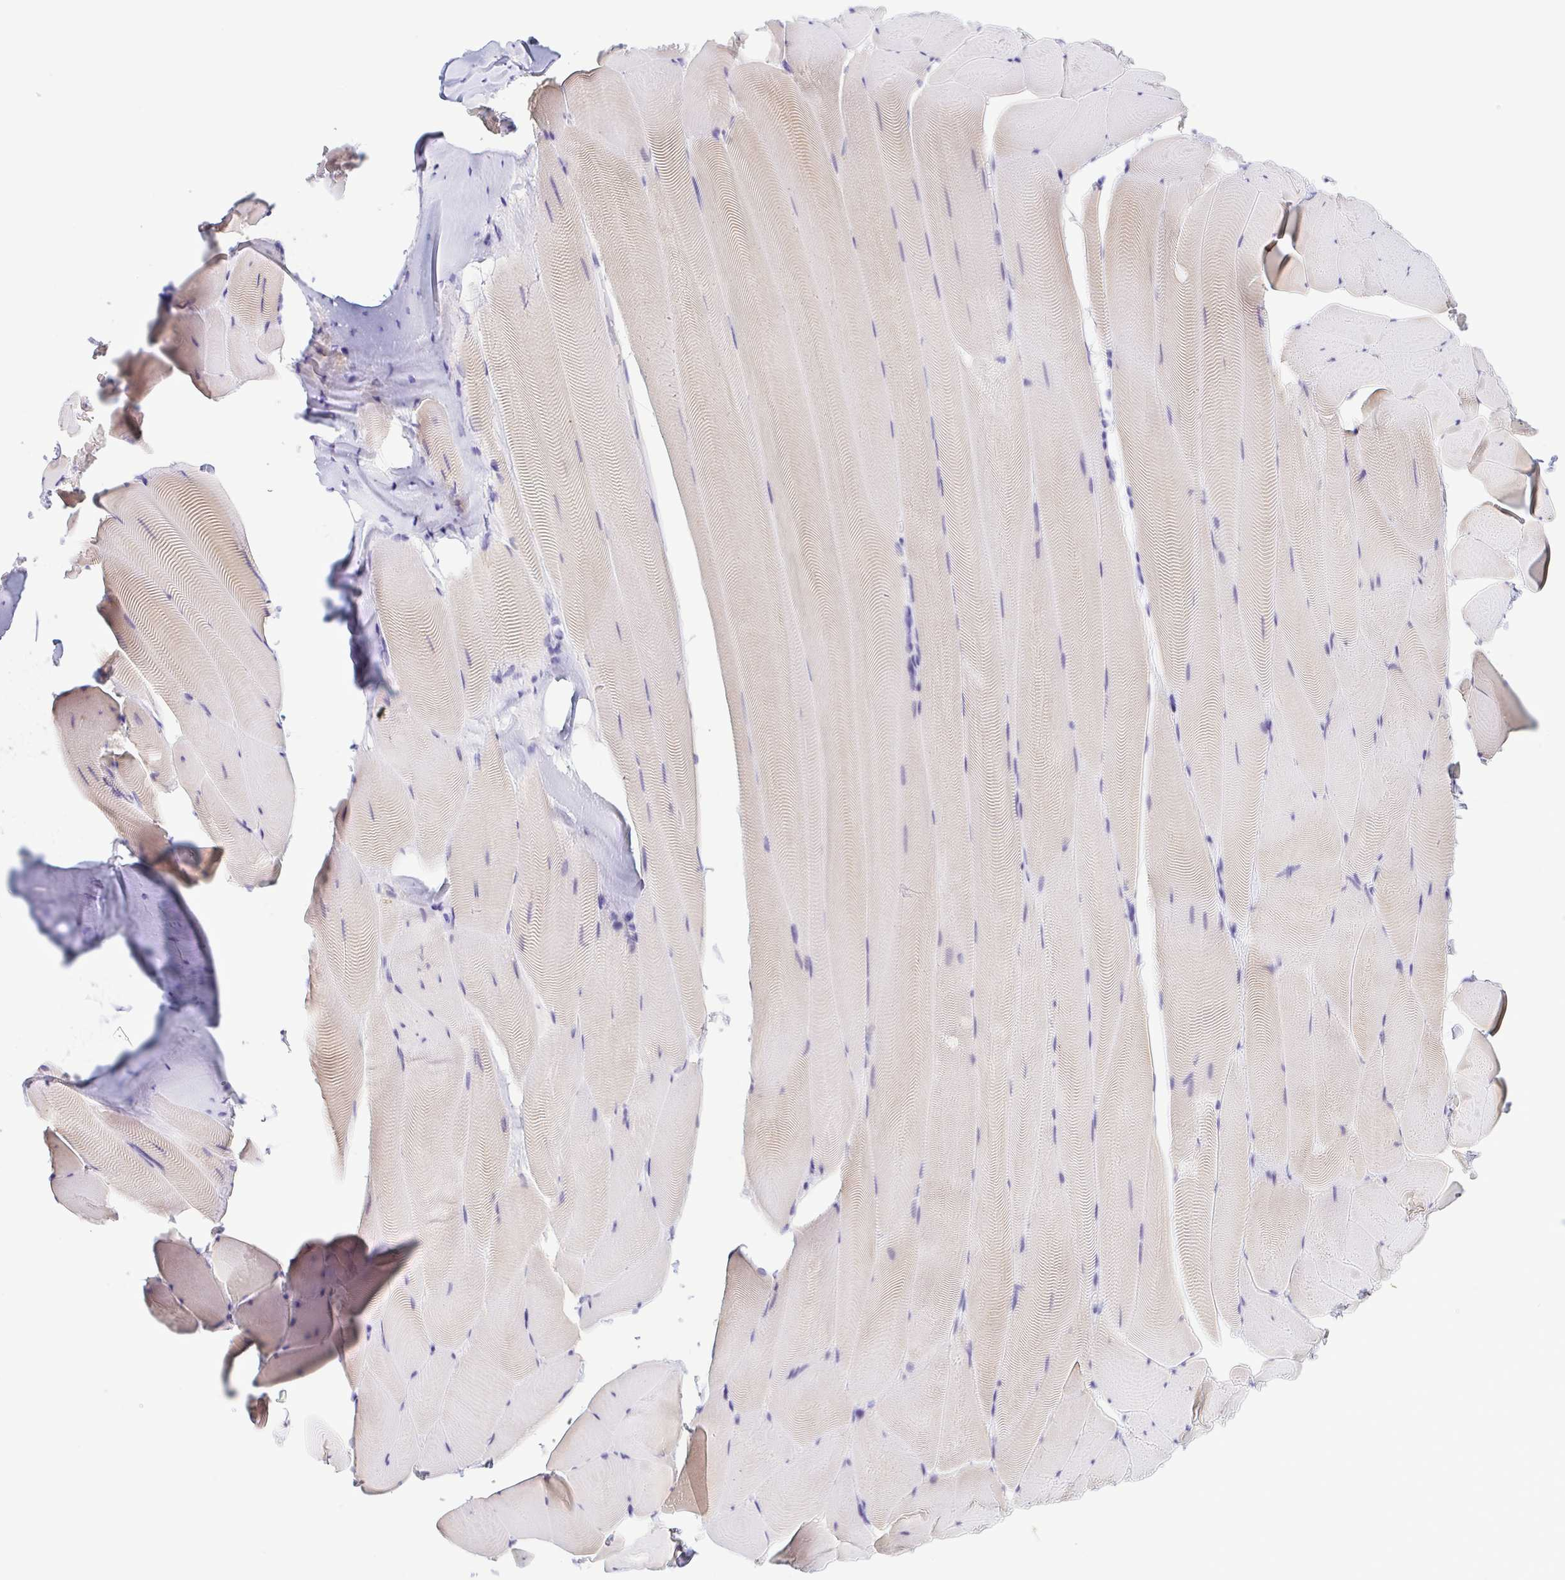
{"staining": {"intensity": "weak", "quantity": "<25%", "location": "cytoplasmic/membranous"}, "tissue": "skeletal muscle", "cell_type": "Myocytes", "image_type": "normal", "snomed": [{"axis": "morphology", "description": "Normal tissue, NOS"}, {"axis": "topography", "description": "Skeletal muscle"}], "caption": "DAB (3,3'-diaminobenzidine) immunohistochemical staining of benign human skeletal muscle reveals no significant staining in myocytes.", "gene": "SULT1B1", "patient": {"sex": "female", "age": 64}}